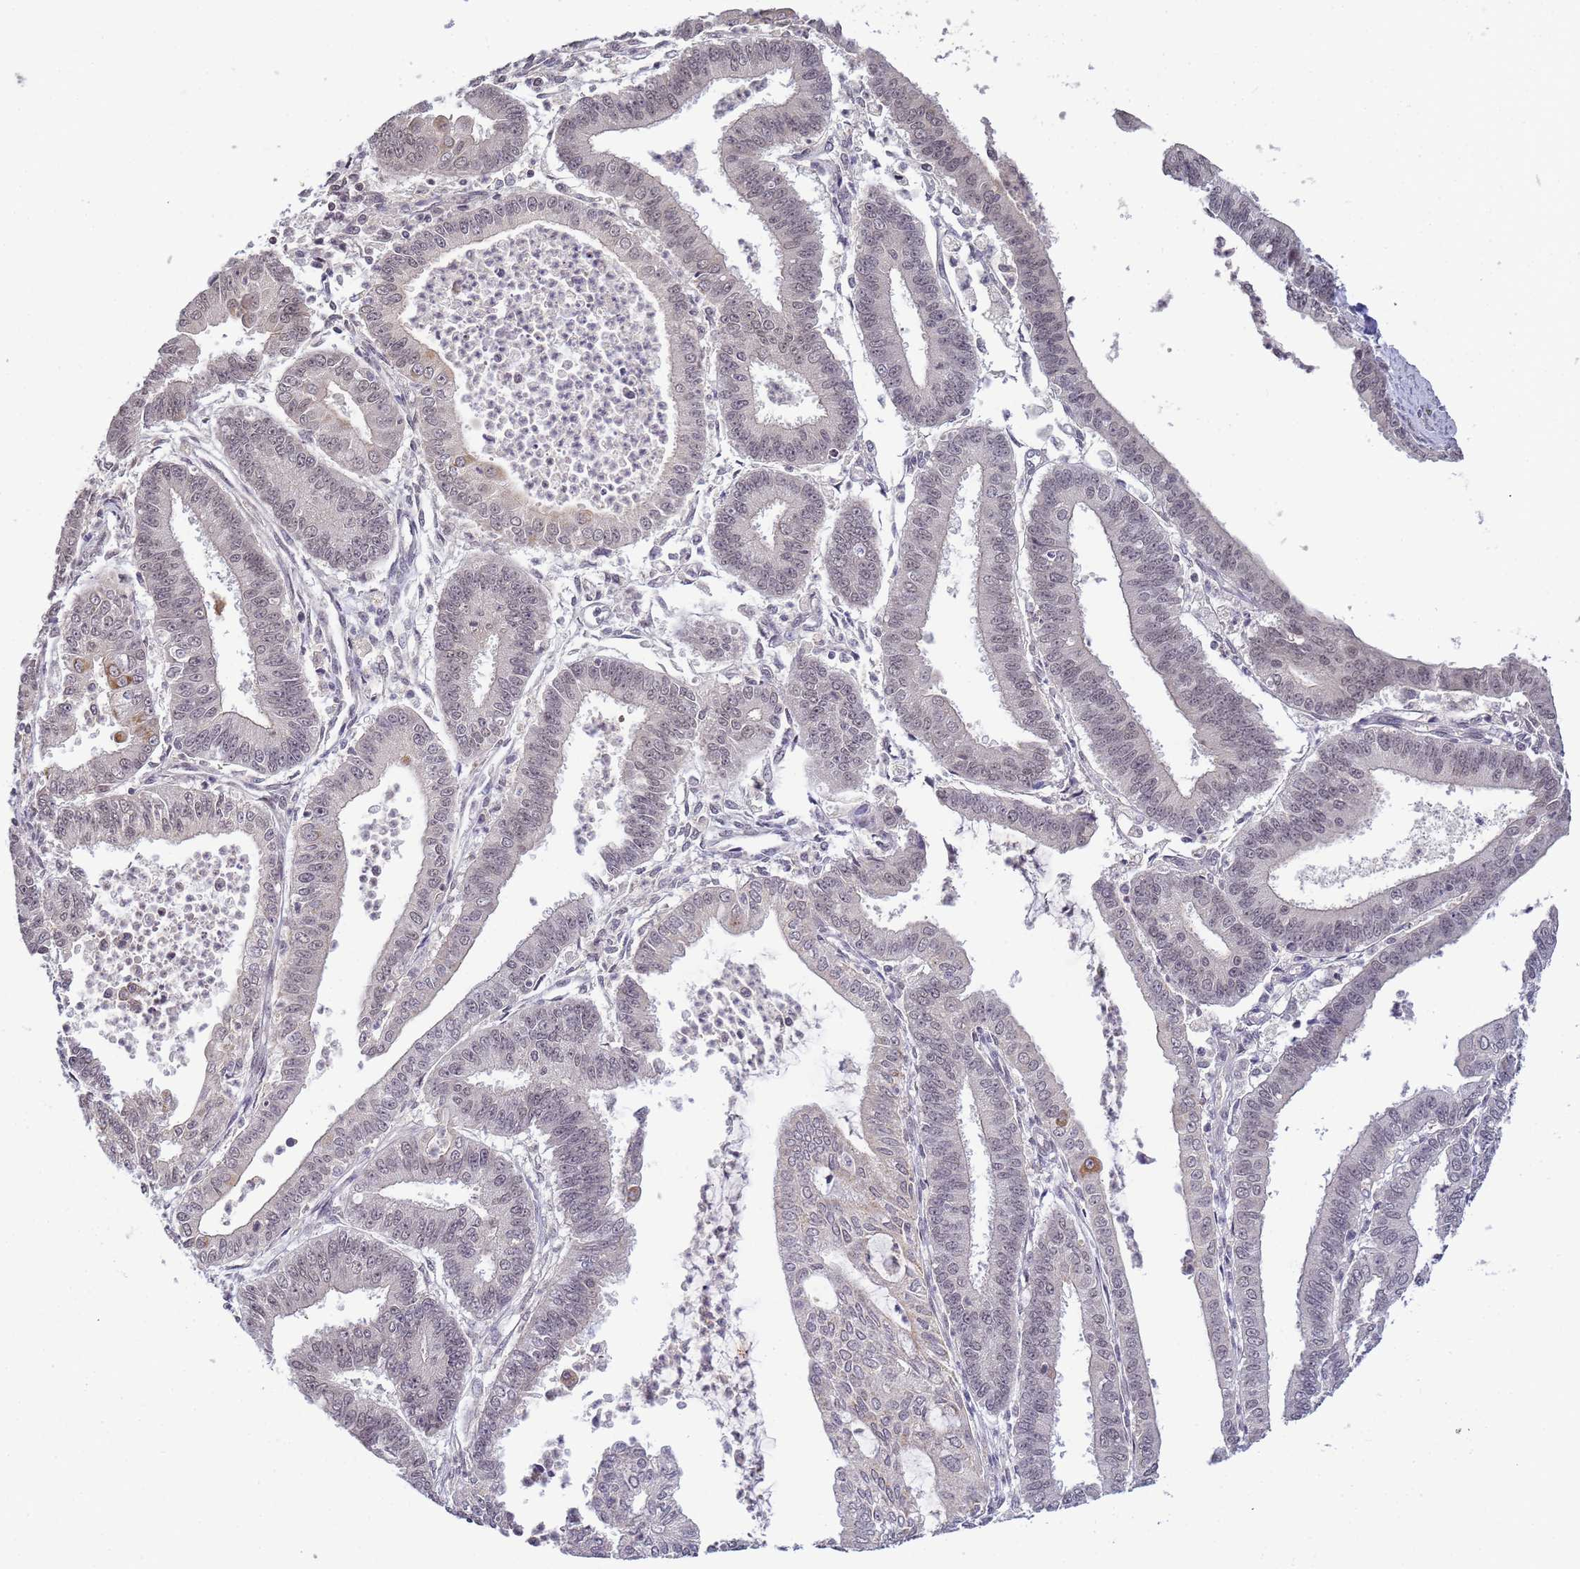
{"staining": {"intensity": "negative", "quantity": "none", "location": "none"}, "tissue": "endometrial cancer", "cell_type": "Tumor cells", "image_type": "cancer", "snomed": [{"axis": "morphology", "description": "Adenocarcinoma, NOS"}, {"axis": "topography", "description": "Endometrium"}], "caption": "Tumor cells show no significant staining in endometrial cancer (adenocarcinoma).", "gene": "MYL7", "patient": {"sex": "female", "age": 73}}